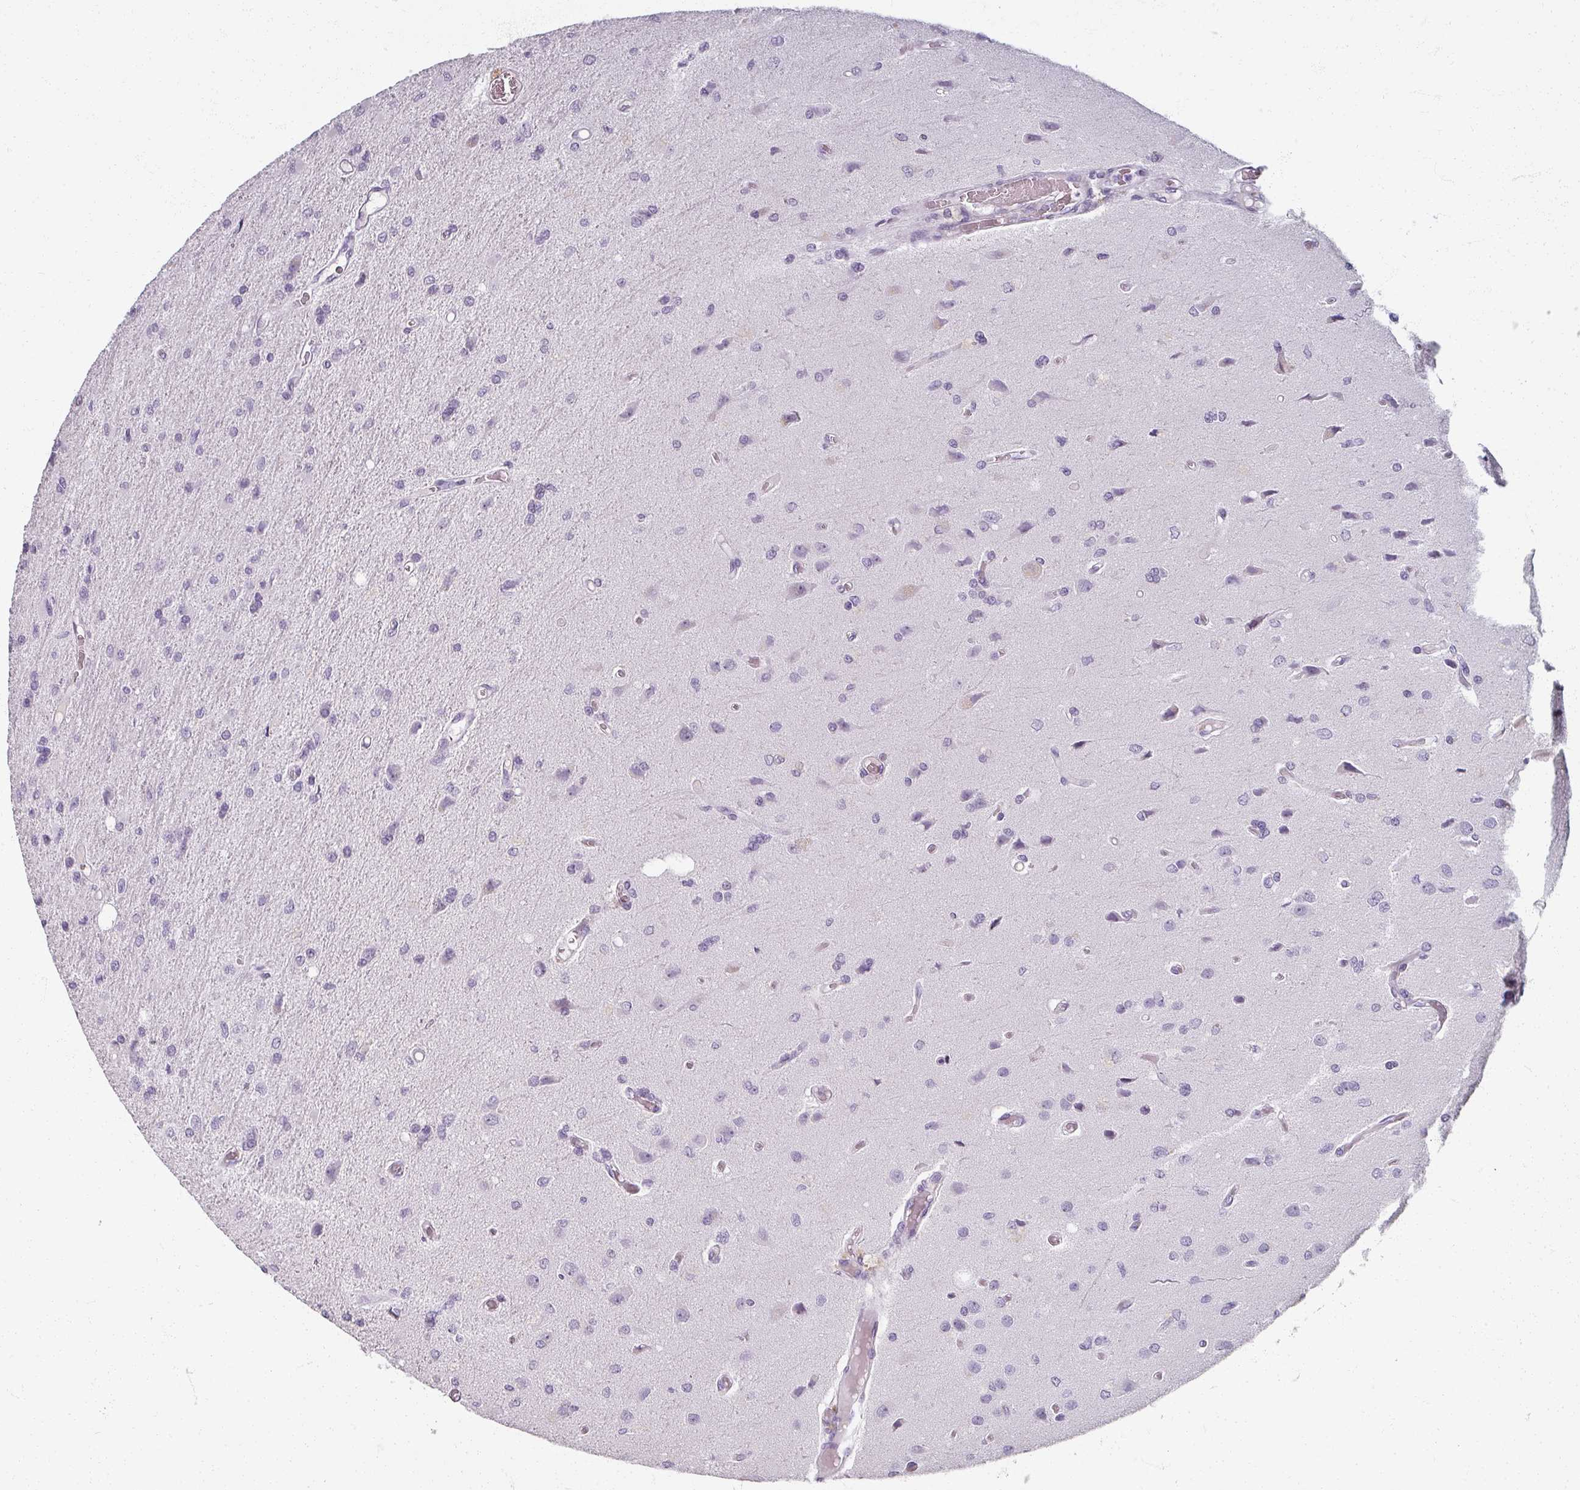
{"staining": {"intensity": "negative", "quantity": "none", "location": "none"}, "tissue": "glioma", "cell_type": "Tumor cells", "image_type": "cancer", "snomed": [{"axis": "morphology", "description": "Glioma, malignant, High grade"}, {"axis": "topography", "description": "Brain"}], "caption": "High power microscopy photomicrograph of an immunohistochemistry photomicrograph of glioma, revealing no significant staining in tumor cells. (DAB (3,3'-diaminobenzidine) immunohistochemistry with hematoxylin counter stain).", "gene": "REG3G", "patient": {"sex": "female", "age": 70}}